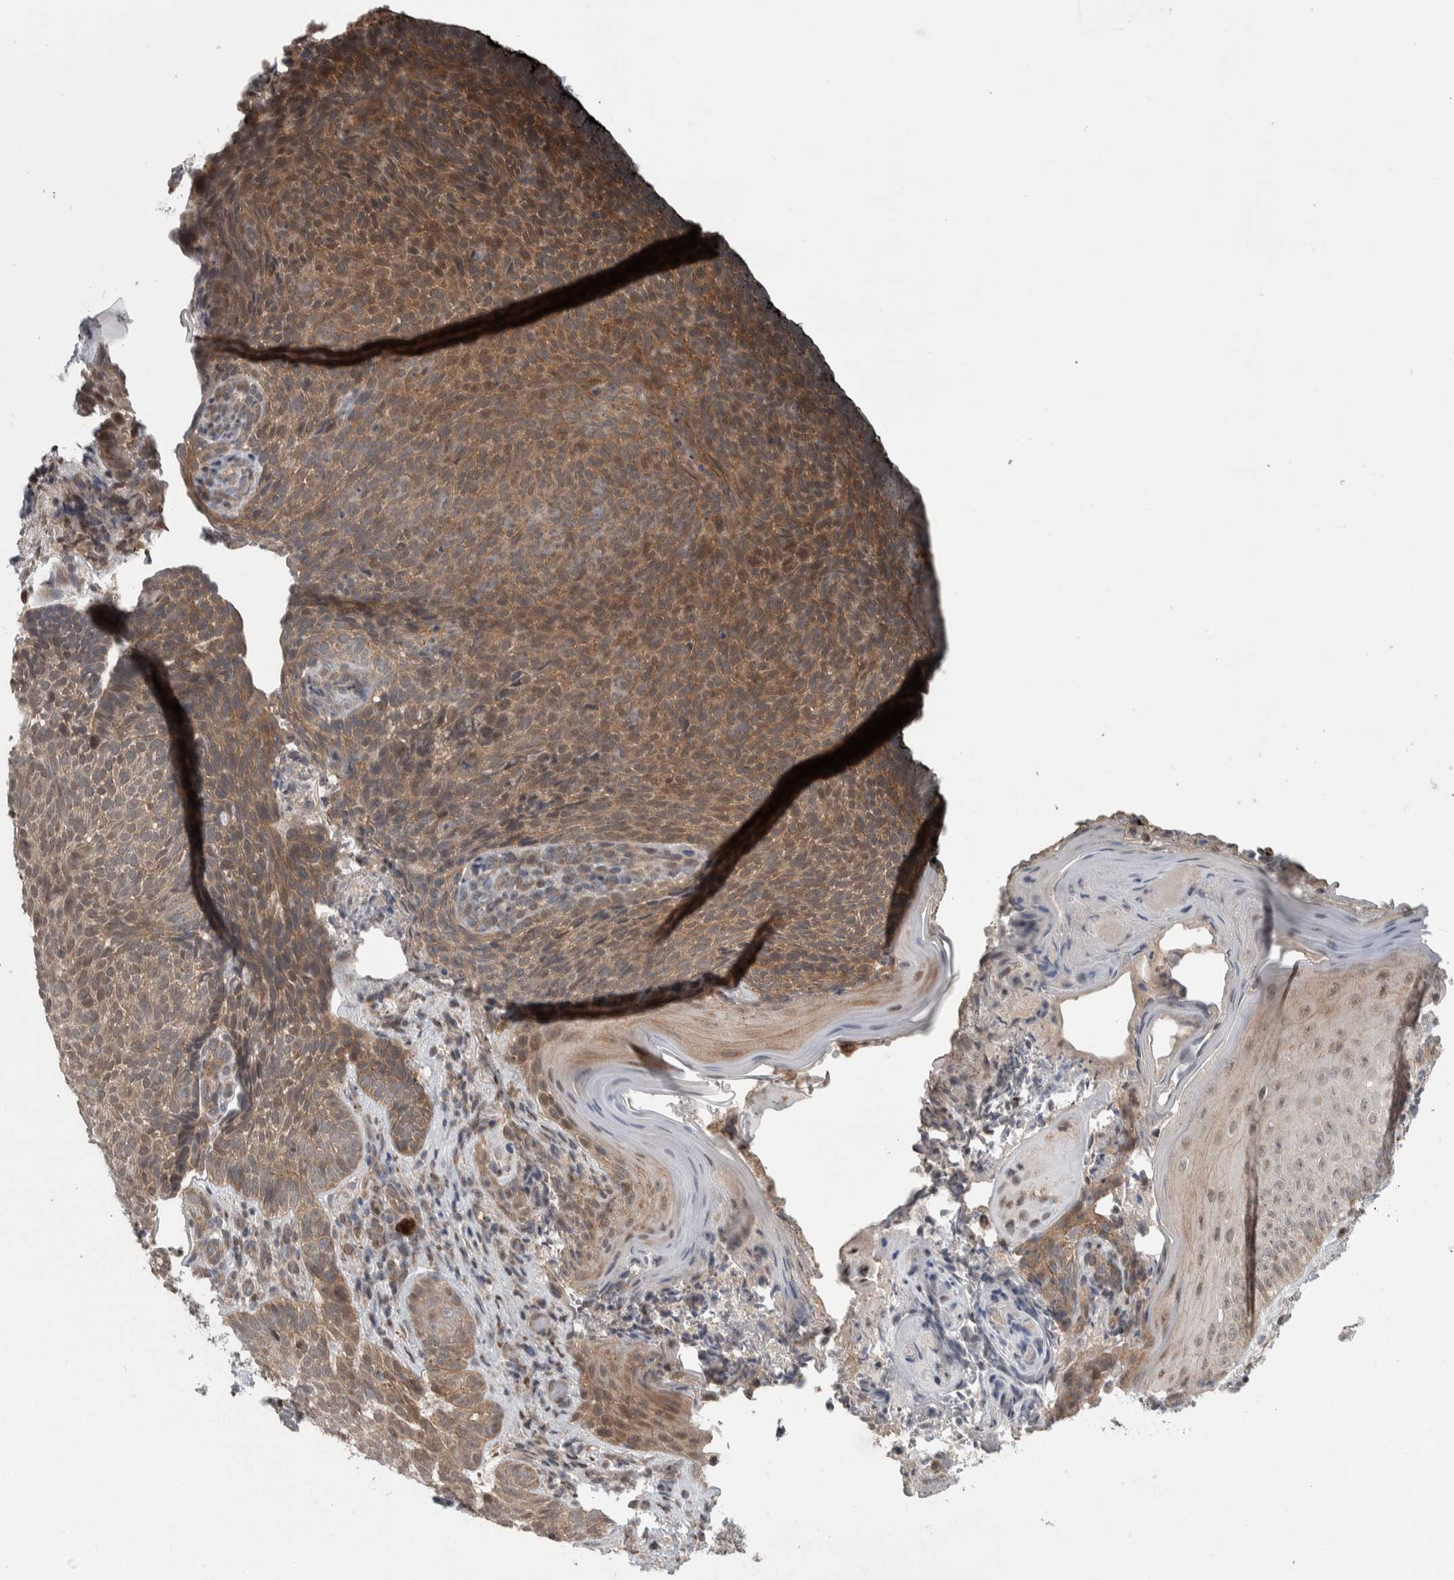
{"staining": {"intensity": "moderate", "quantity": ">75%", "location": "cytoplasmic/membranous"}, "tissue": "skin cancer", "cell_type": "Tumor cells", "image_type": "cancer", "snomed": [{"axis": "morphology", "description": "Basal cell carcinoma"}, {"axis": "topography", "description": "Skin"}], "caption": "Basal cell carcinoma (skin) stained with DAB (3,3'-diaminobenzidine) IHC shows medium levels of moderate cytoplasmic/membranous expression in approximately >75% of tumor cells.", "gene": "CWC27", "patient": {"sex": "male", "age": 61}}